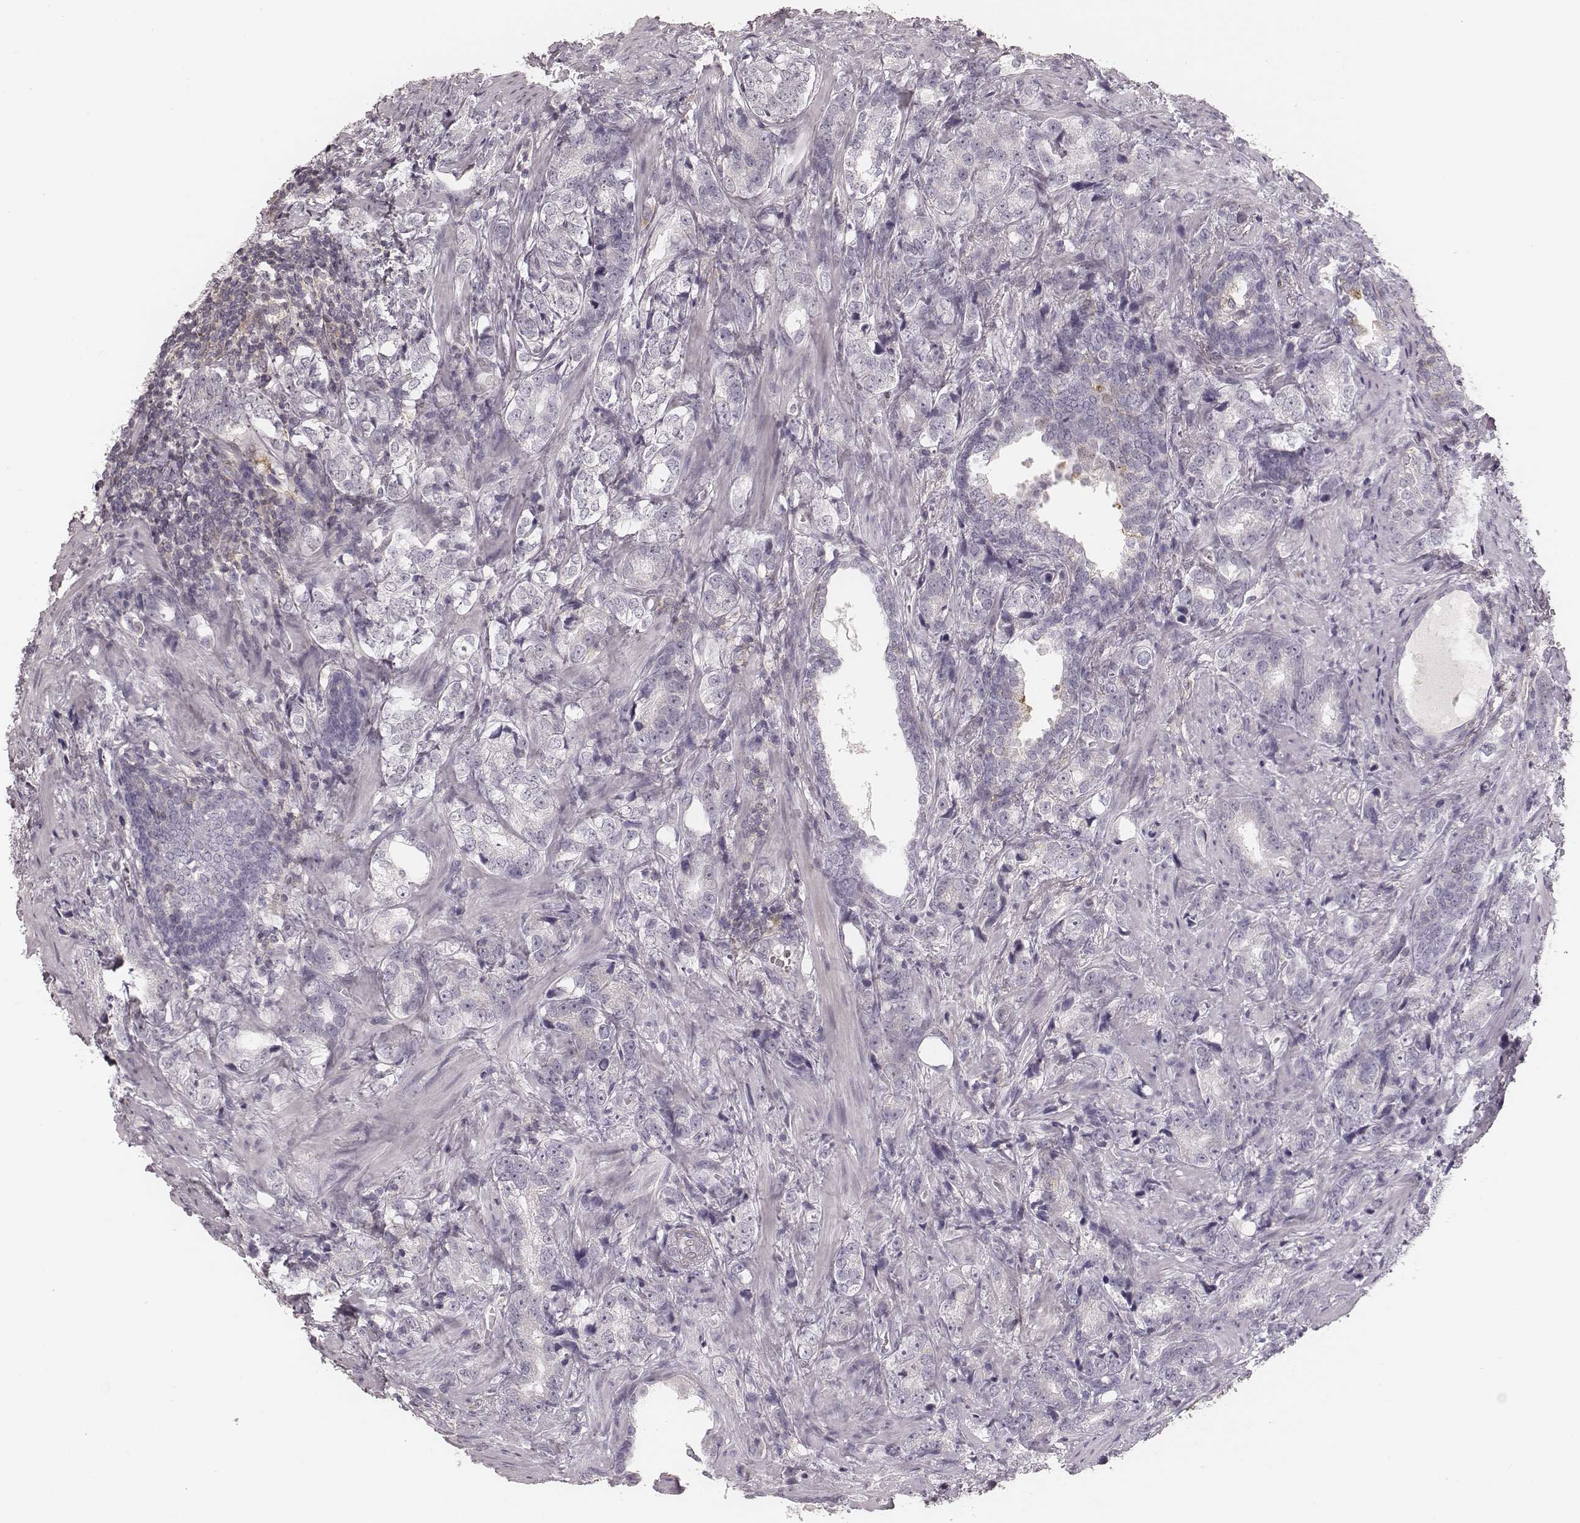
{"staining": {"intensity": "negative", "quantity": "none", "location": "none"}, "tissue": "prostate cancer", "cell_type": "Tumor cells", "image_type": "cancer", "snomed": [{"axis": "morphology", "description": "Adenocarcinoma, NOS"}, {"axis": "topography", "description": "Prostate and seminal vesicle, NOS"}], "caption": "Immunohistochemistry micrograph of human prostate cancer (adenocarcinoma) stained for a protein (brown), which reveals no staining in tumor cells.", "gene": "MSX1", "patient": {"sex": "male", "age": 63}}